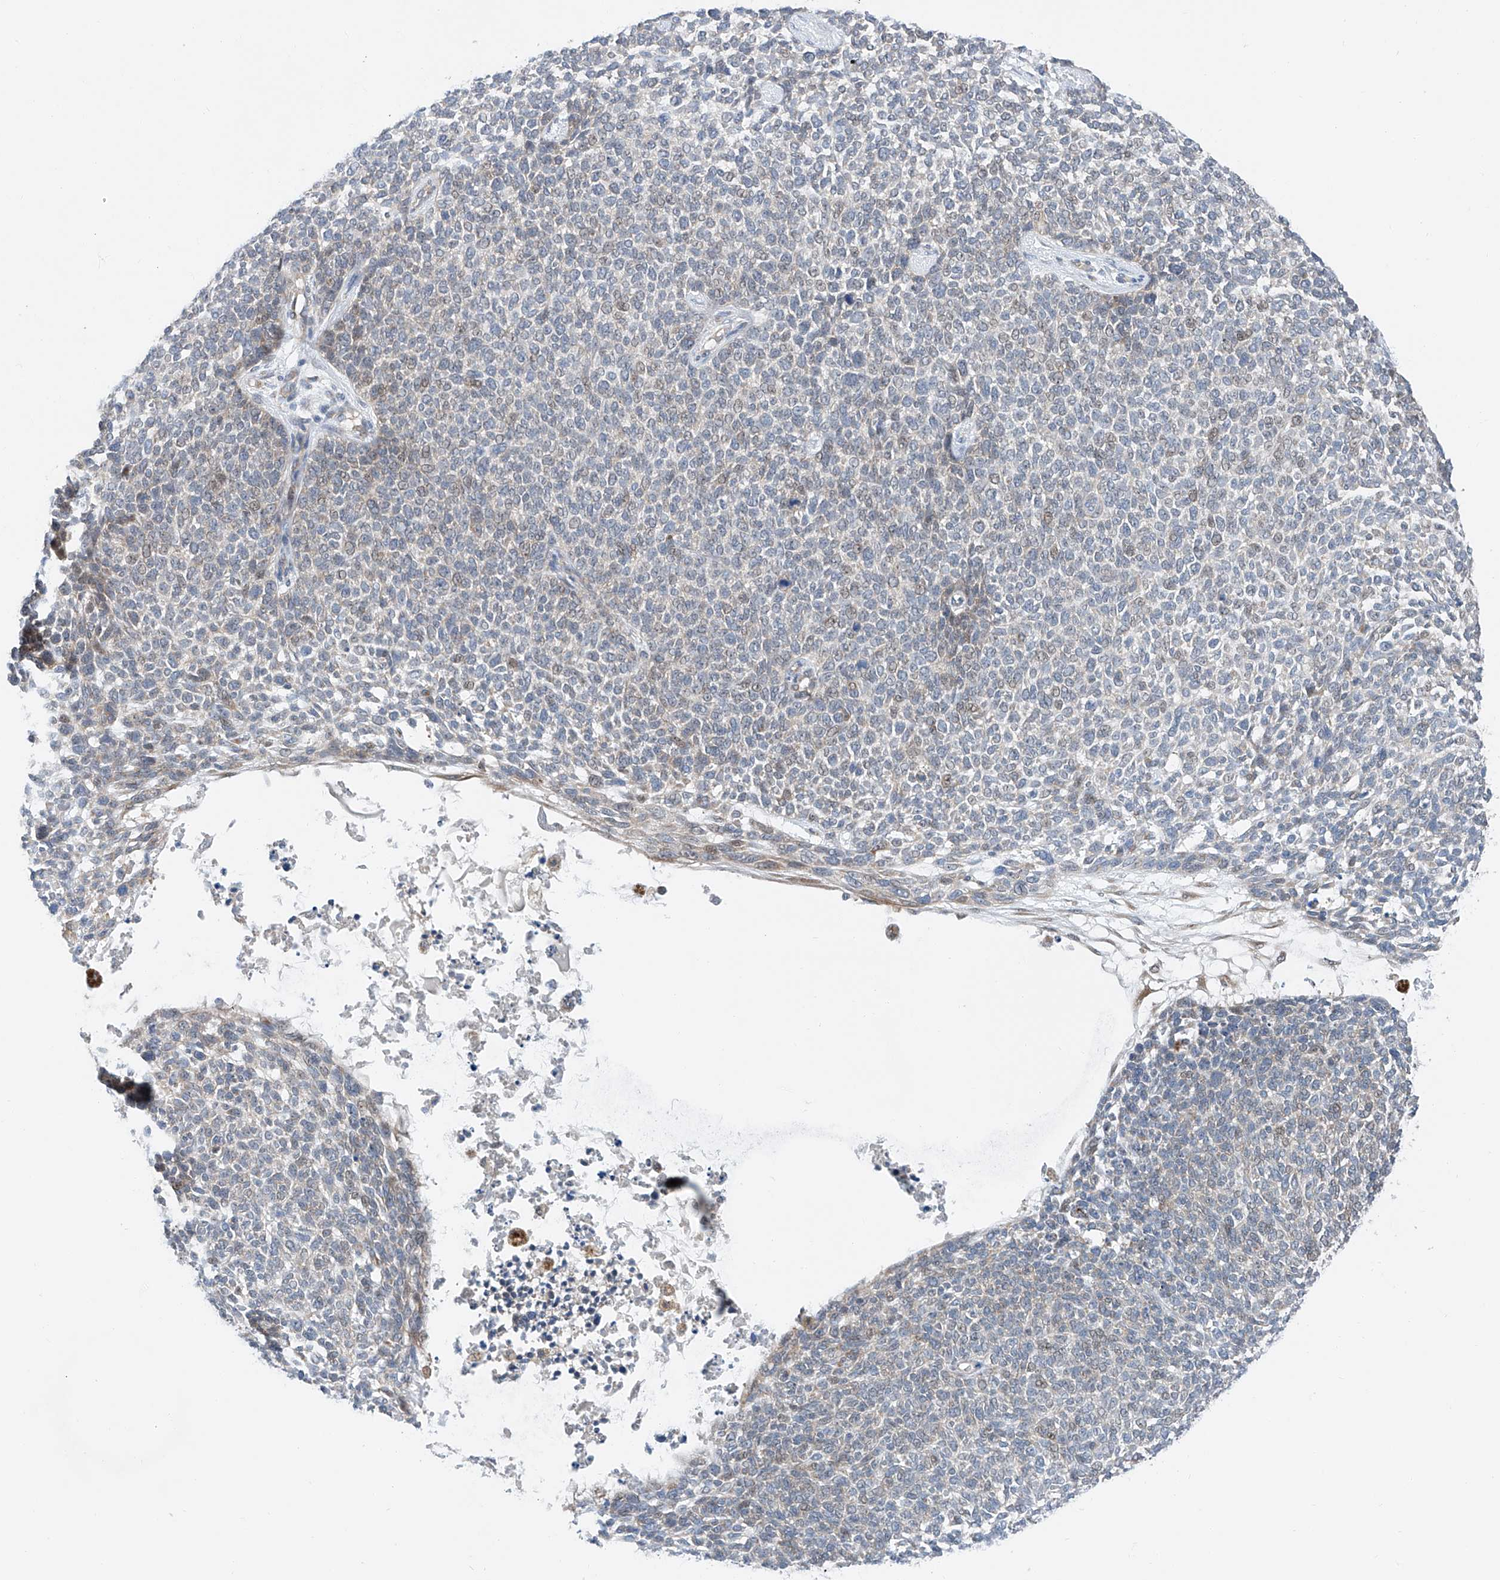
{"staining": {"intensity": "weak", "quantity": "<25%", "location": "nuclear"}, "tissue": "skin cancer", "cell_type": "Tumor cells", "image_type": "cancer", "snomed": [{"axis": "morphology", "description": "Basal cell carcinoma"}, {"axis": "topography", "description": "Skin"}], "caption": "IHC image of human skin cancer (basal cell carcinoma) stained for a protein (brown), which reveals no positivity in tumor cells.", "gene": "CLDND1", "patient": {"sex": "female", "age": 84}}